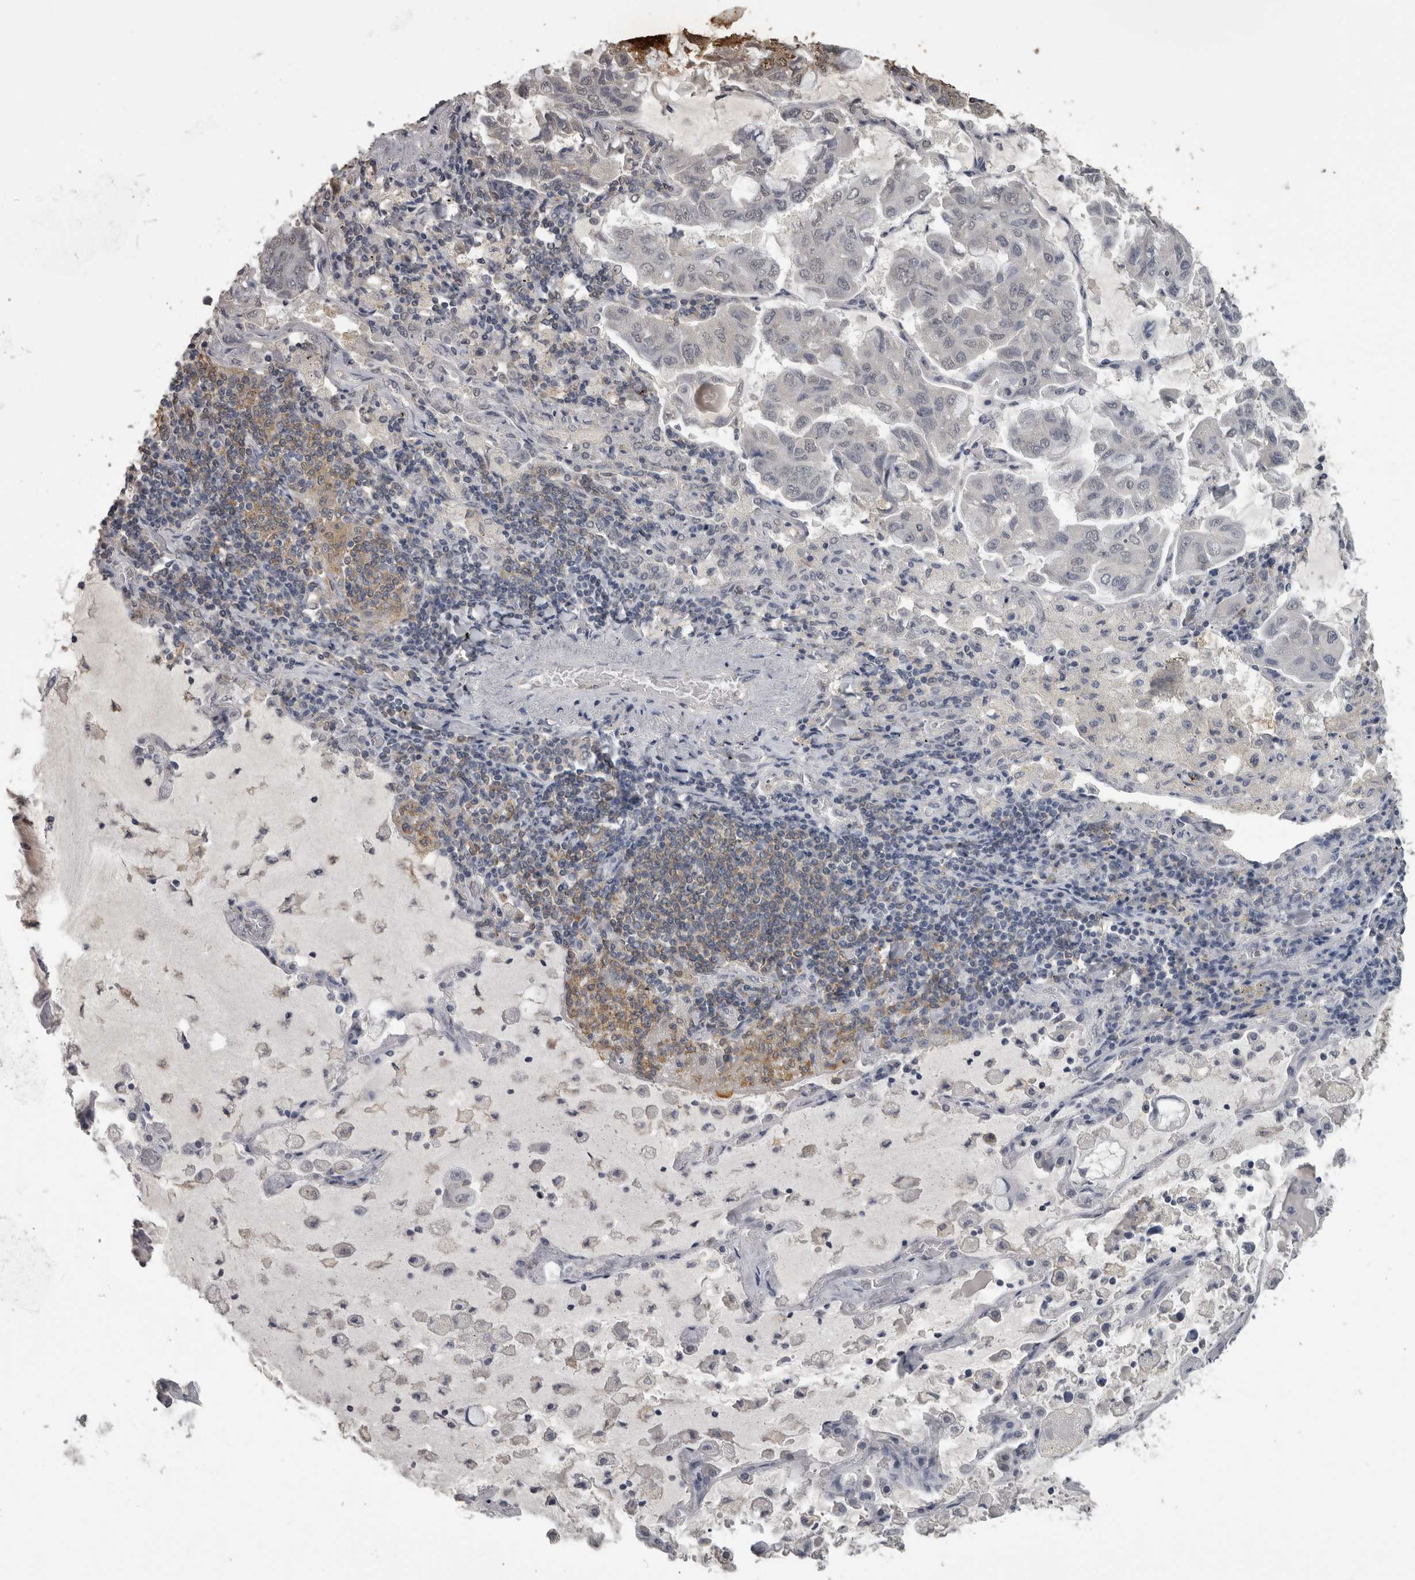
{"staining": {"intensity": "negative", "quantity": "none", "location": "none"}, "tissue": "lung cancer", "cell_type": "Tumor cells", "image_type": "cancer", "snomed": [{"axis": "morphology", "description": "Adenocarcinoma, NOS"}, {"axis": "topography", "description": "Lung"}], "caption": "The micrograph exhibits no staining of tumor cells in lung cancer.", "gene": "PIK3AP1", "patient": {"sex": "male", "age": 64}}